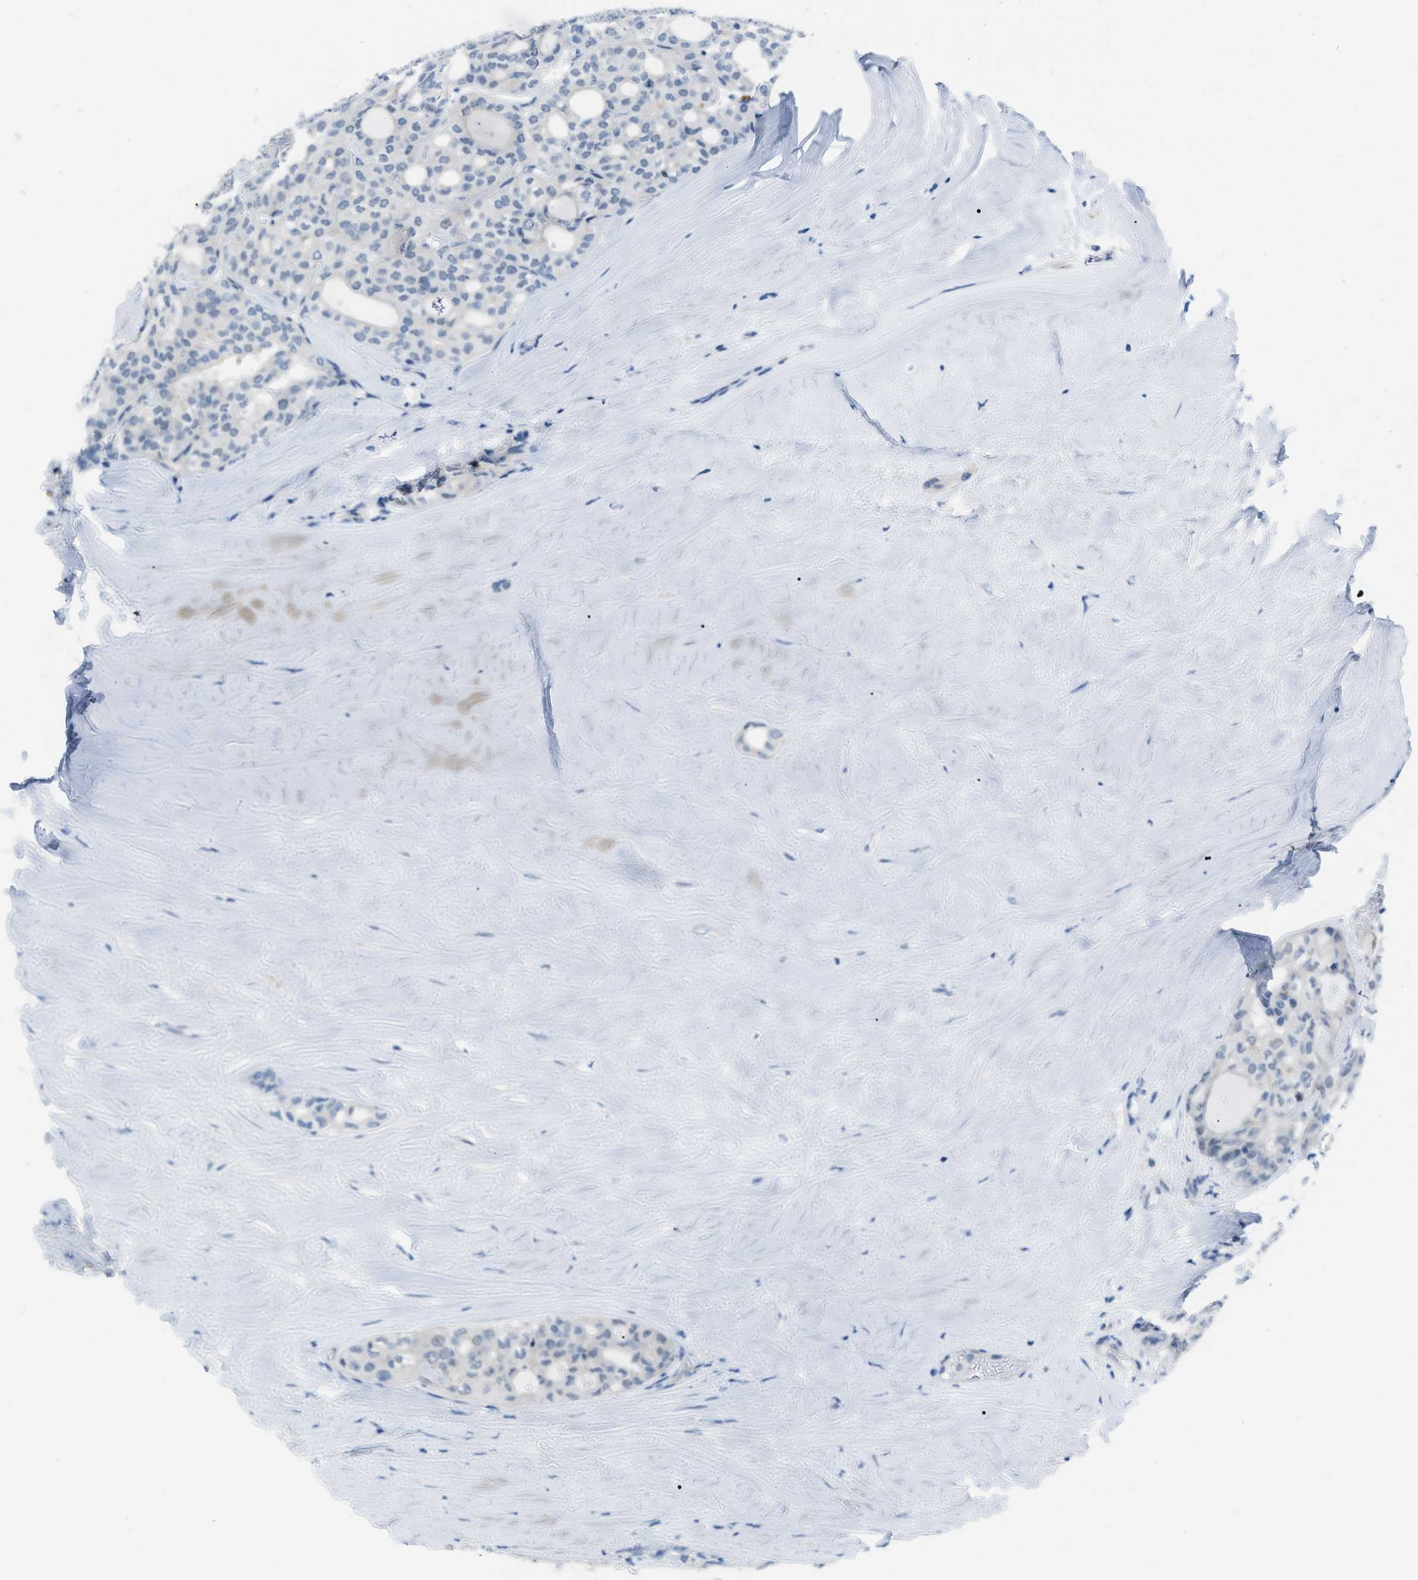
{"staining": {"intensity": "negative", "quantity": "none", "location": "none"}, "tissue": "thyroid cancer", "cell_type": "Tumor cells", "image_type": "cancer", "snomed": [{"axis": "morphology", "description": "Follicular adenoma carcinoma, NOS"}, {"axis": "topography", "description": "Thyroid gland"}], "caption": "Thyroid cancer (follicular adenoma carcinoma) was stained to show a protein in brown. There is no significant expression in tumor cells.", "gene": "PHRF1", "patient": {"sex": "male", "age": 75}}